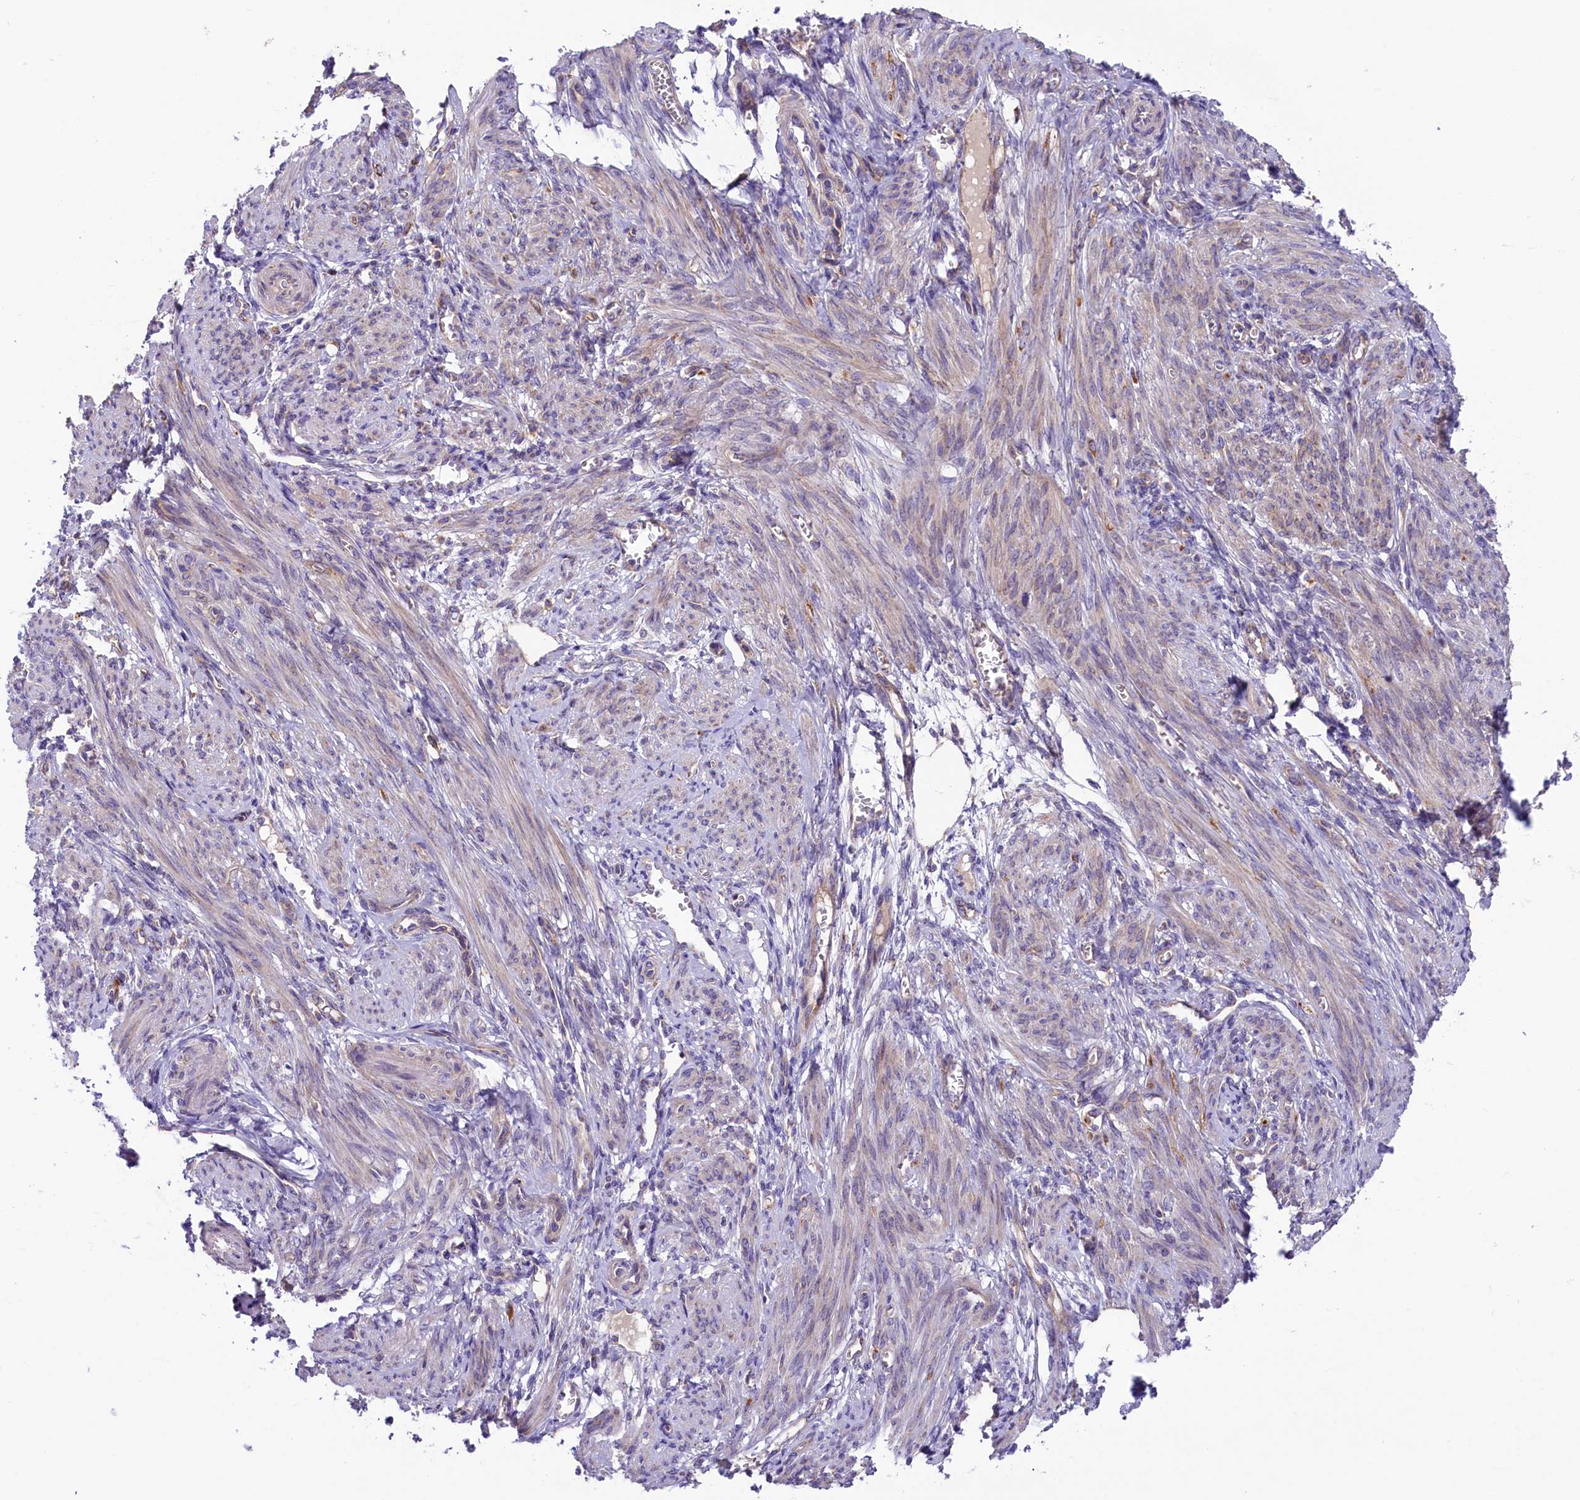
{"staining": {"intensity": "negative", "quantity": "none", "location": "none"}, "tissue": "smooth muscle", "cell_type": "Smooth muscle cells", "image_type": "normal", "snomed": [{"axis": "morphology", "description": "Normal tissue, NOS"}, {"axis": "topography", "description": "Smooth muscle"}], "caption": "The IHC photomicrograph has no significant staining in smooth muscle cells of smooth muscle. (Stains: DAB immunohistochemistry with hematoxylin counter stain, Microscopy: brightfield microscopy at high magnification).", "gene": "DNAJB9", "patient": {"sex": "female", "age": 39}}